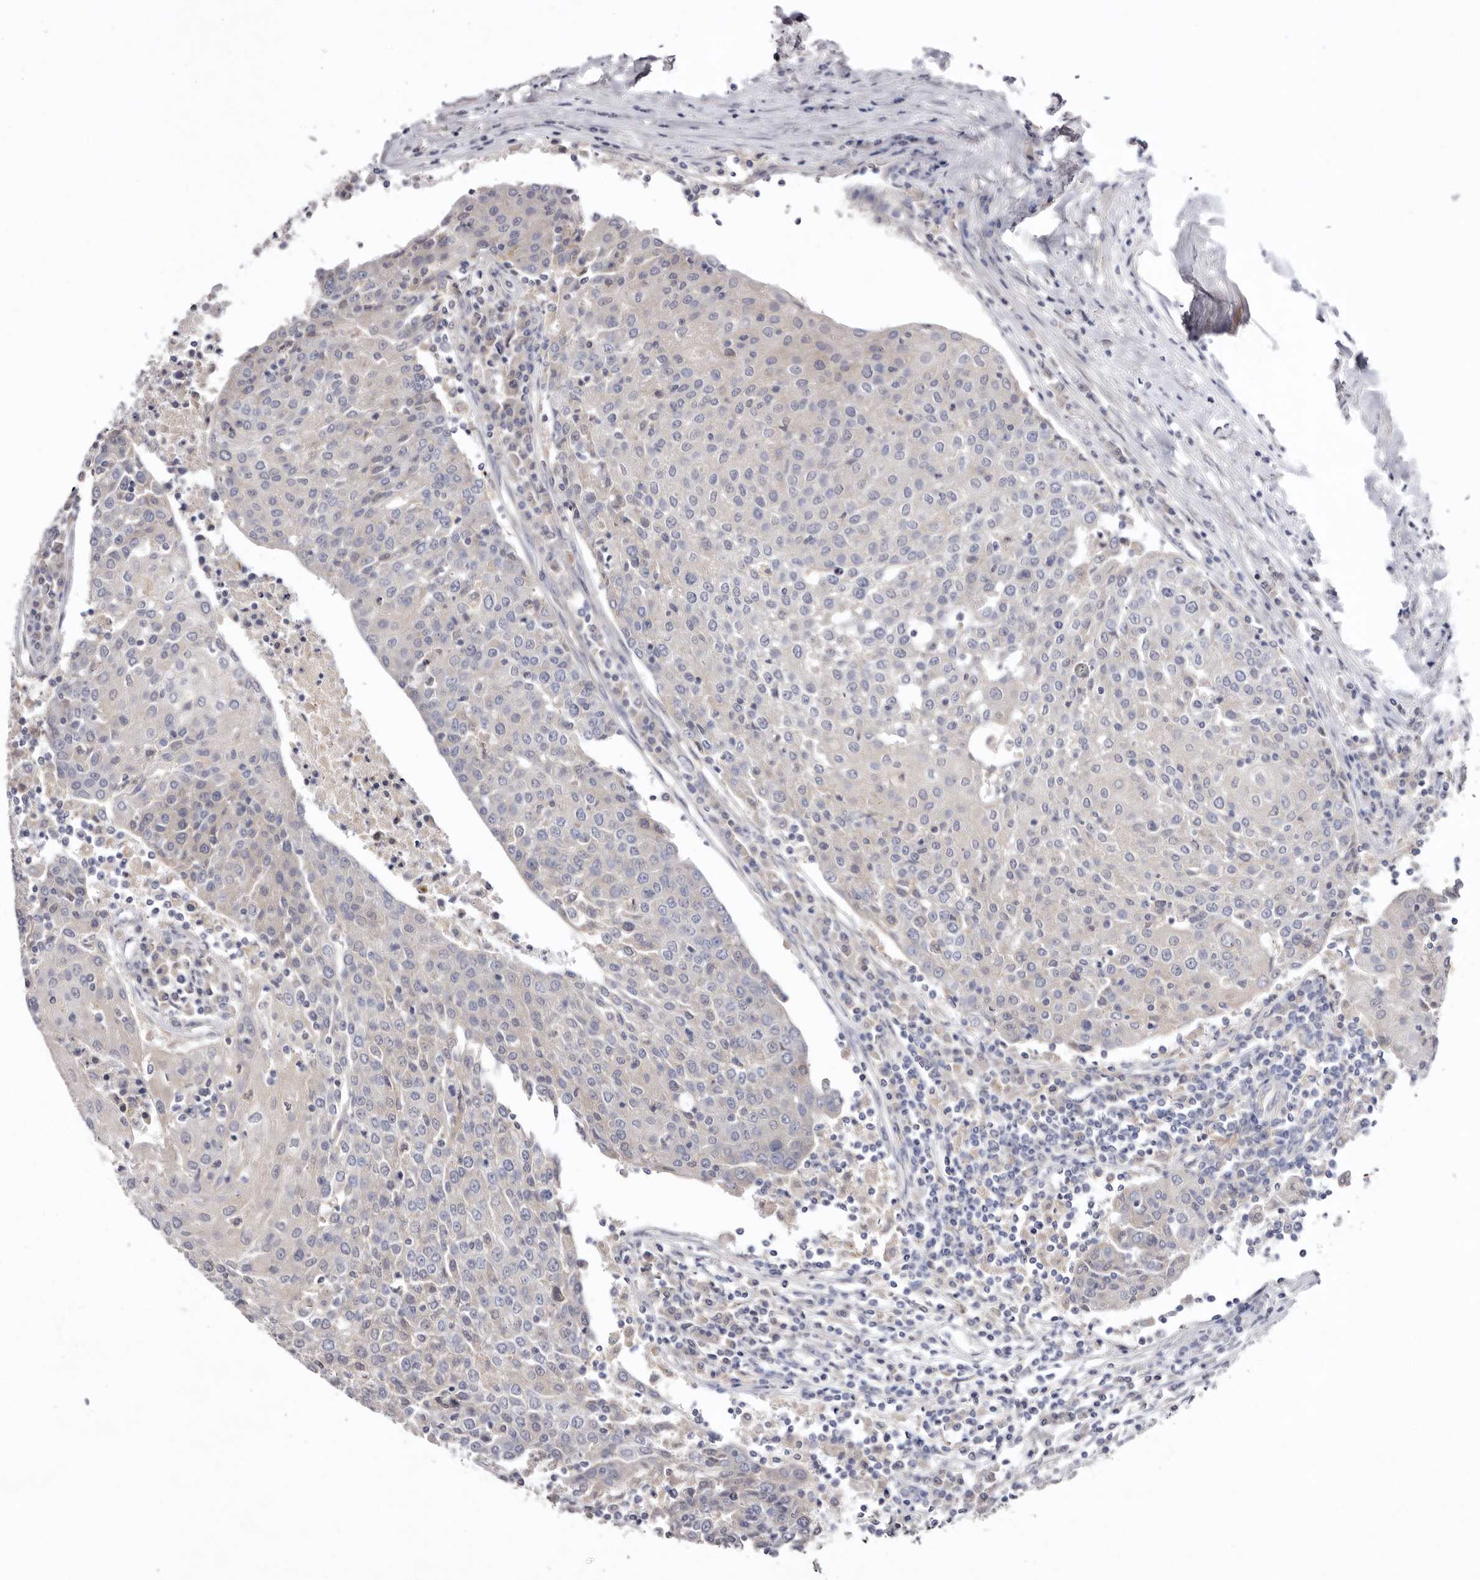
{"staining": {"intensity": "negative", "quantity": "none", "location": "none"}, "tissue": "urothelial cancer", "cell_type": "Tumor cells", "image_type": "cancer", "snomed": [{"axis": "morphology", "description": "Urothelial carcinoma, High grade"}, {"axis": "topography", "description": "Urinary bladder"}], "caption": "This is an immunohistochemistry histopathology image of human high-grade urothelial carcinoma. There is no staining in tumor cells.", "gene": "LMLN", "patient": {"sex": "female", "age": 85}}